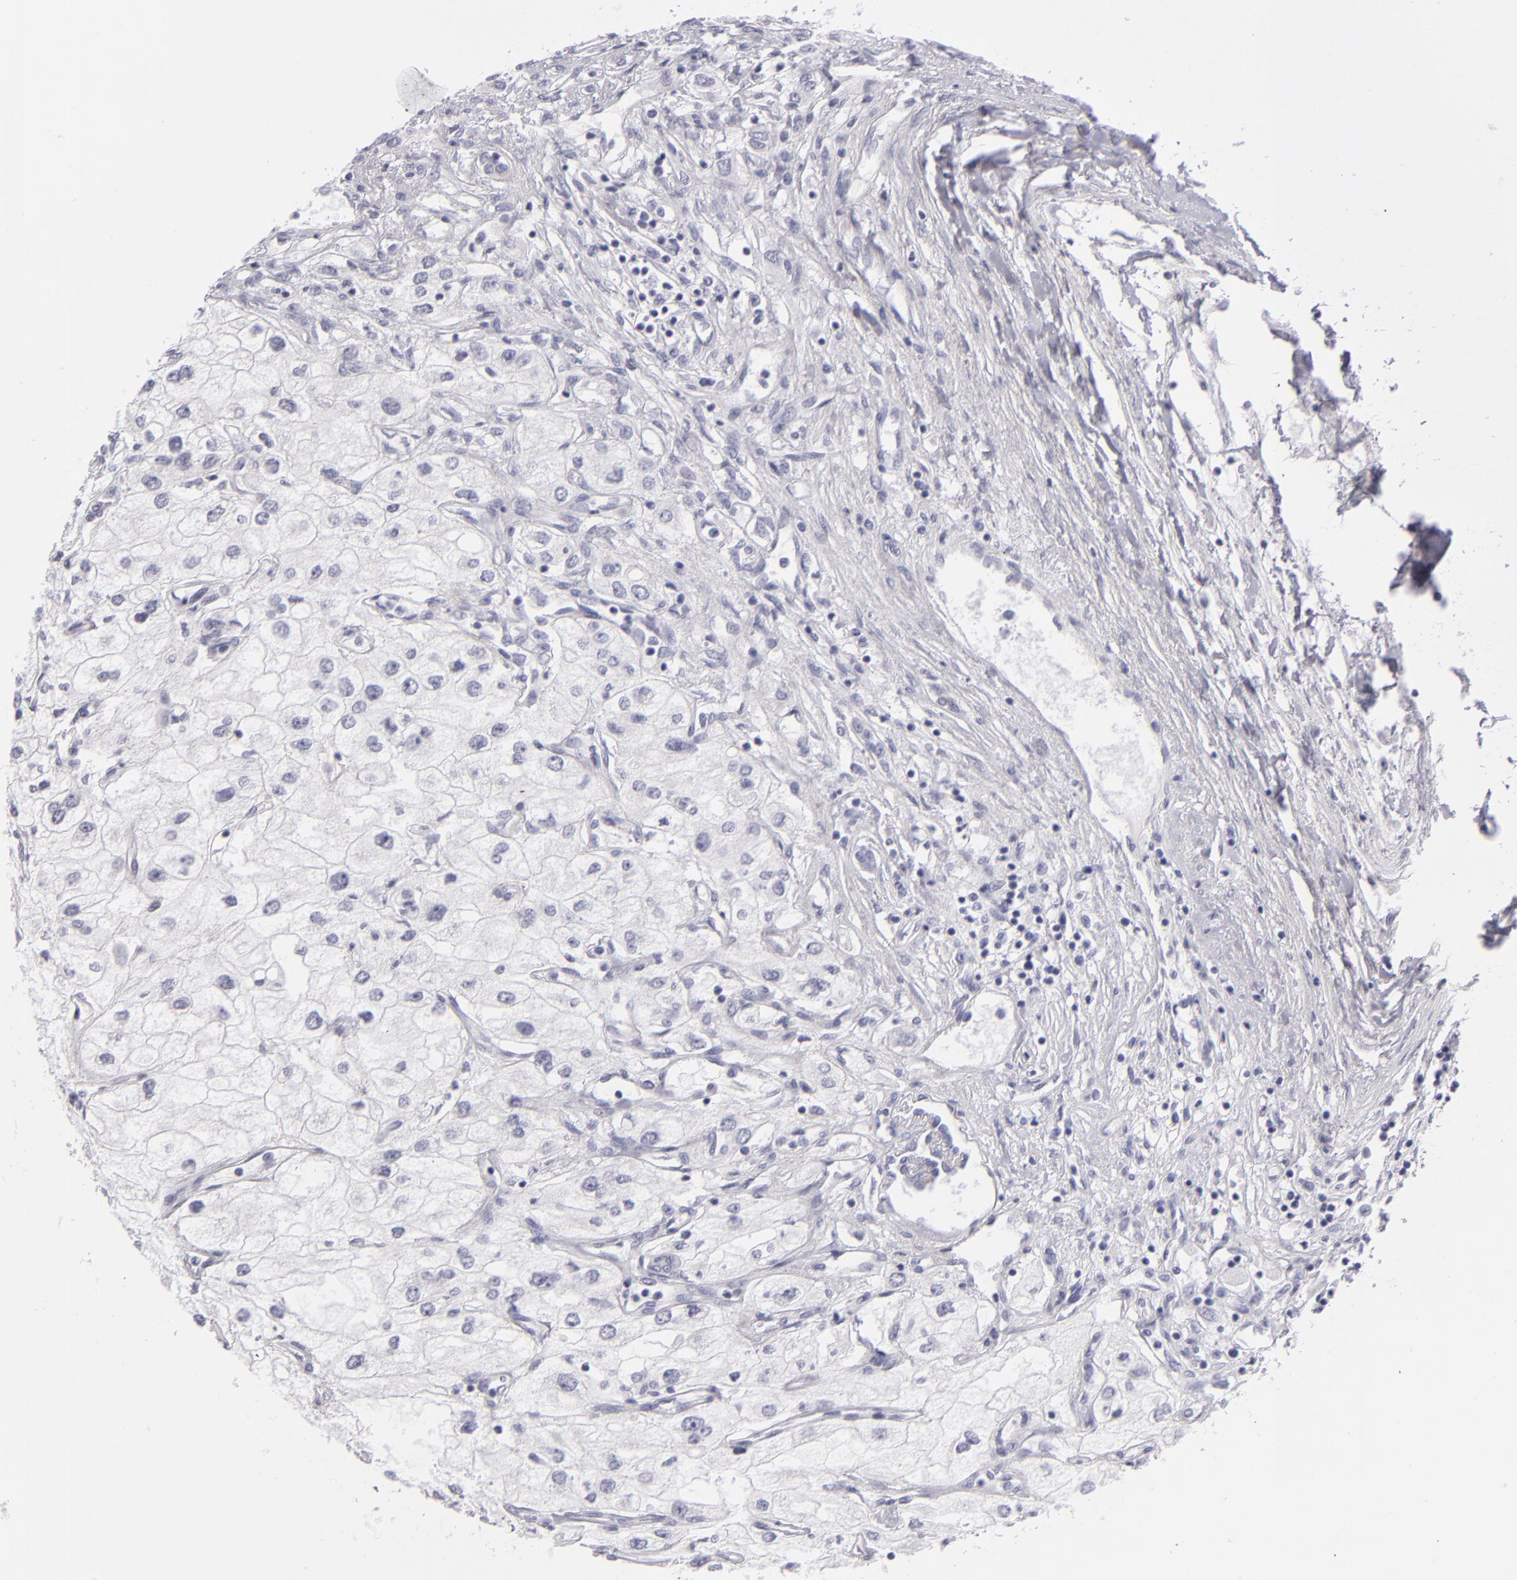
{"staining": {"intensity": "moderate", "quantity": "<25%", "location": "cytoplasmic/membranous"}, "tissue": "renal cancer", "cell_type": "Tumor cells", "image_type": "cancer", "snomed": [{"axis": "morphology", "description": "Adenocarcinoma, NOS"}, {"axis": "topography", "description": "Kidney"}], "caption": "DAB immunohistochemical staining of human adenocarcinoma (renal) shows moderate cytoplasmic/membranous protein positivity in approximately <25% of tumor cells. The protein of interest is stained brown, and the nuclei are stained in blue (DAB IHC with brightfield microscopy, high magnification).", "gene": "VIL1", "patient": {"sex": "male", "age": 57}}